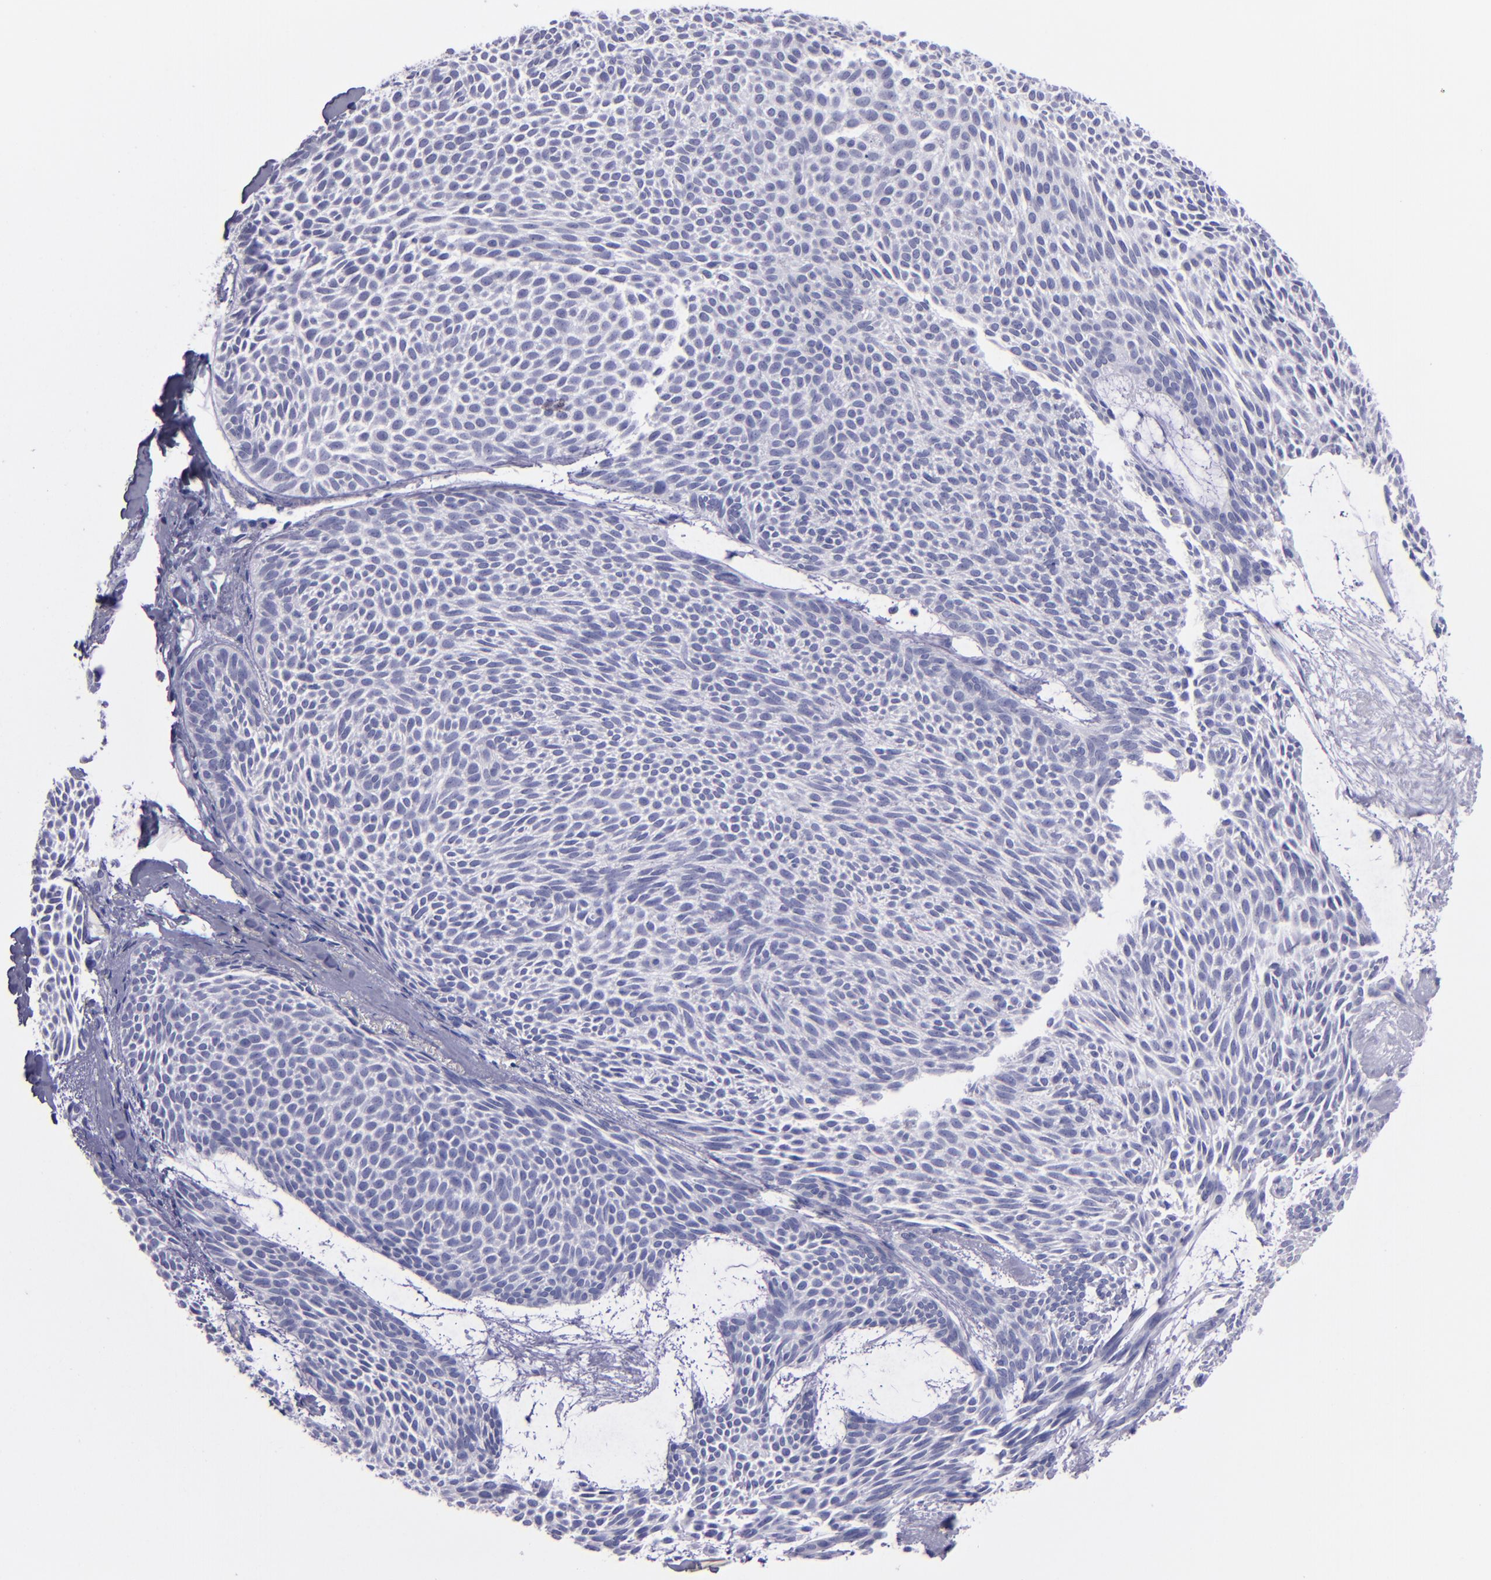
{"staining": {"intensity": "negative", "quantity": "none", "location": "none"}, "tissue": "skin cancer", "cell_type": "Tumor cells", "image_type": "cancer", "snomed": [{"axis": "morphology", "description": "Basal cell carcinoma"}, {"axis": "topography", "description": "Skin"}], "caption": "A photomicrograph of skin basal cell carcinoma stained for a protein reveals no brown staining in tumor cells. The staining is performed using DAB (3,3'-diaminobenzidine) brown chromogen with nuclei counter-stained in using hematoxylin.", "gene": "TNNT3", "patient": {"sex": "male", "age": 84}}